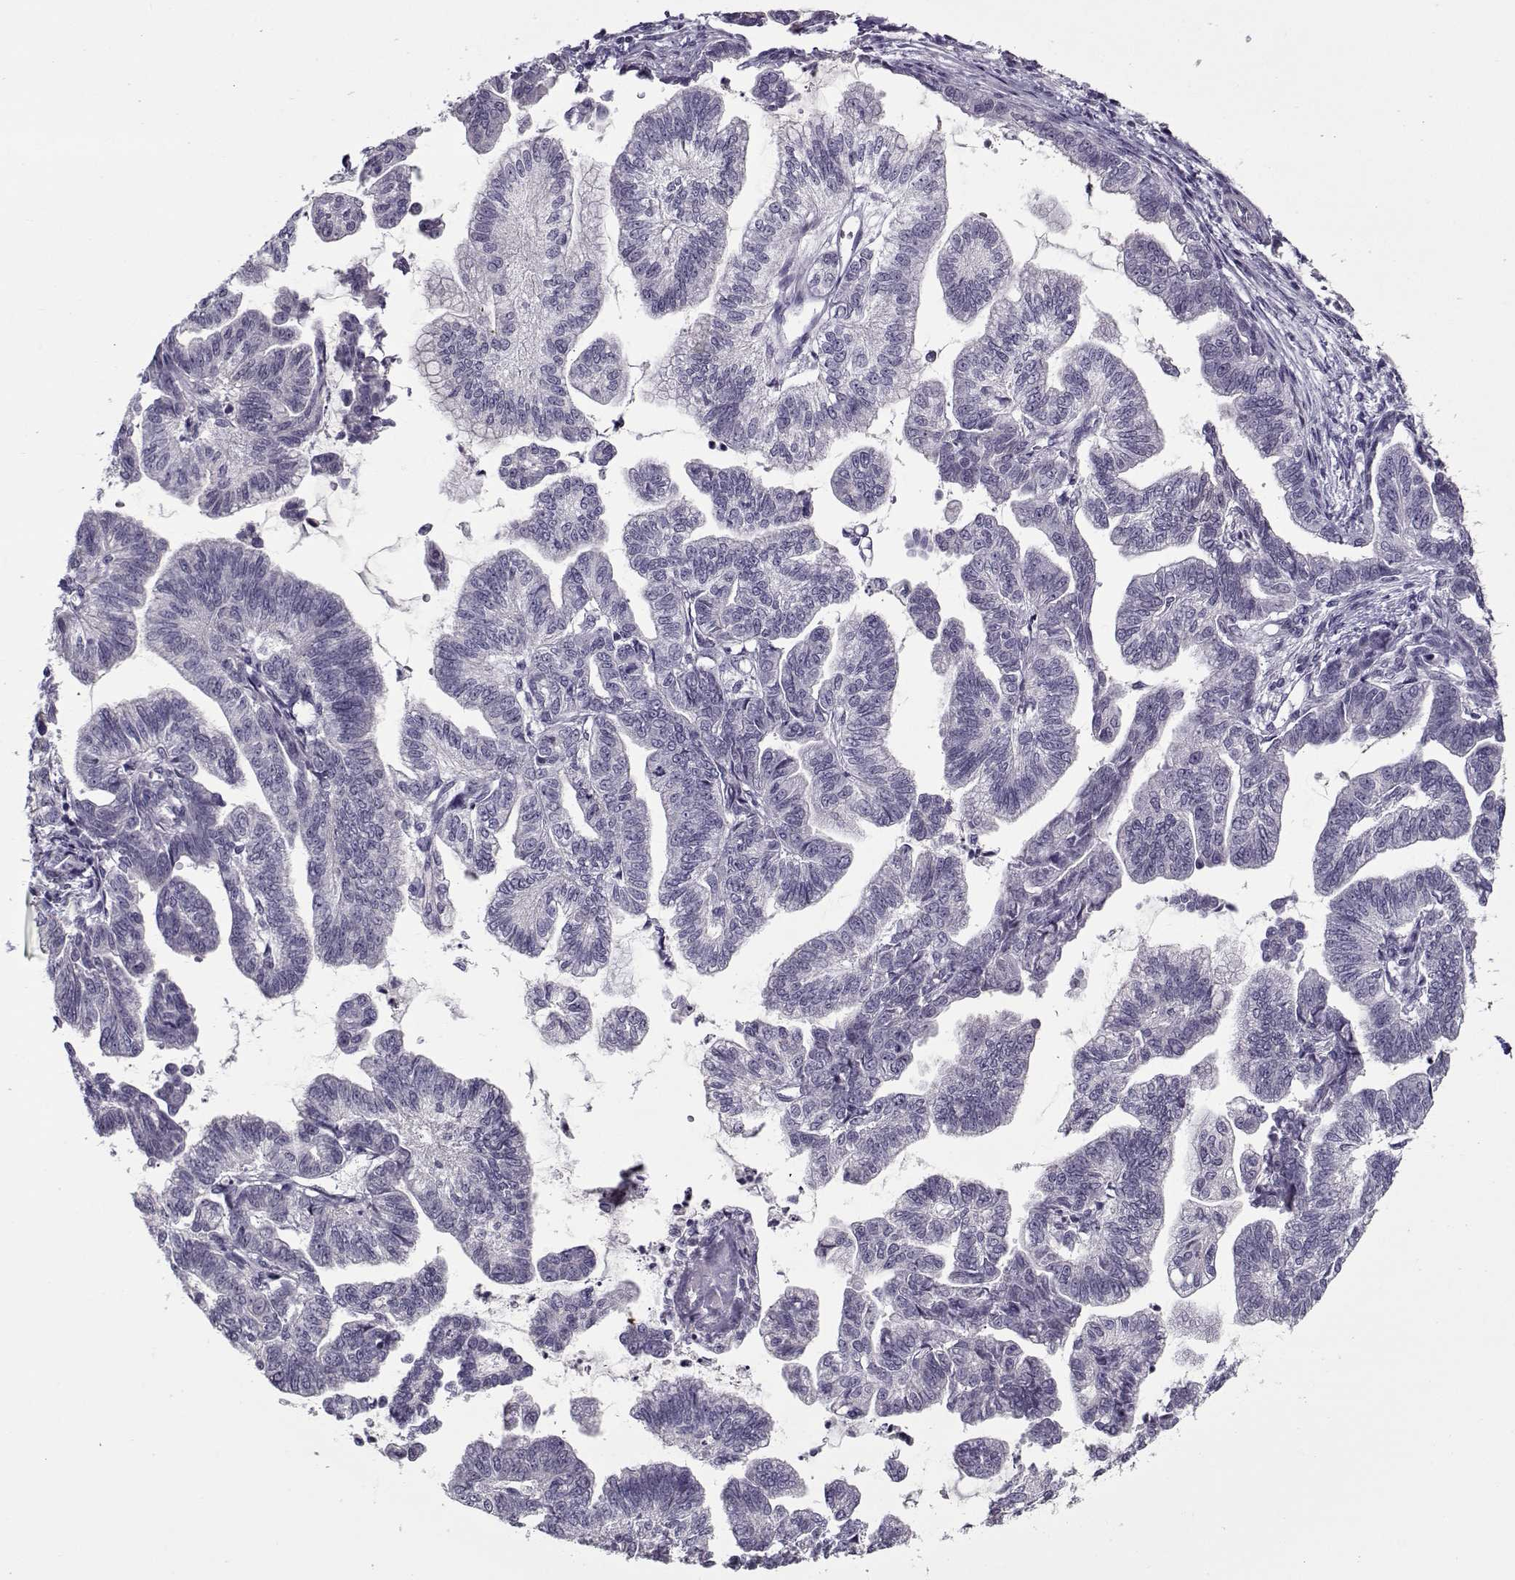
{"staining": {"intensity": "negative", "quantity": "none", "location": "none"}, "tissue": "stomach cancer", "cell_type": "Tumor cells", "image_type": "cancer", "snomed": [{"axis": "morphology", "description": "Adenocarcinoma, NOS"}, {"axis": "topography", "description": "Stomach"}], "caption": "There is no significant staining in tumor cells of adenocarcinoma (stomach). (DAB IHC, high magnification).", "gene": "CIBAR1", "patient": {"sex": "male", "age": 83}}